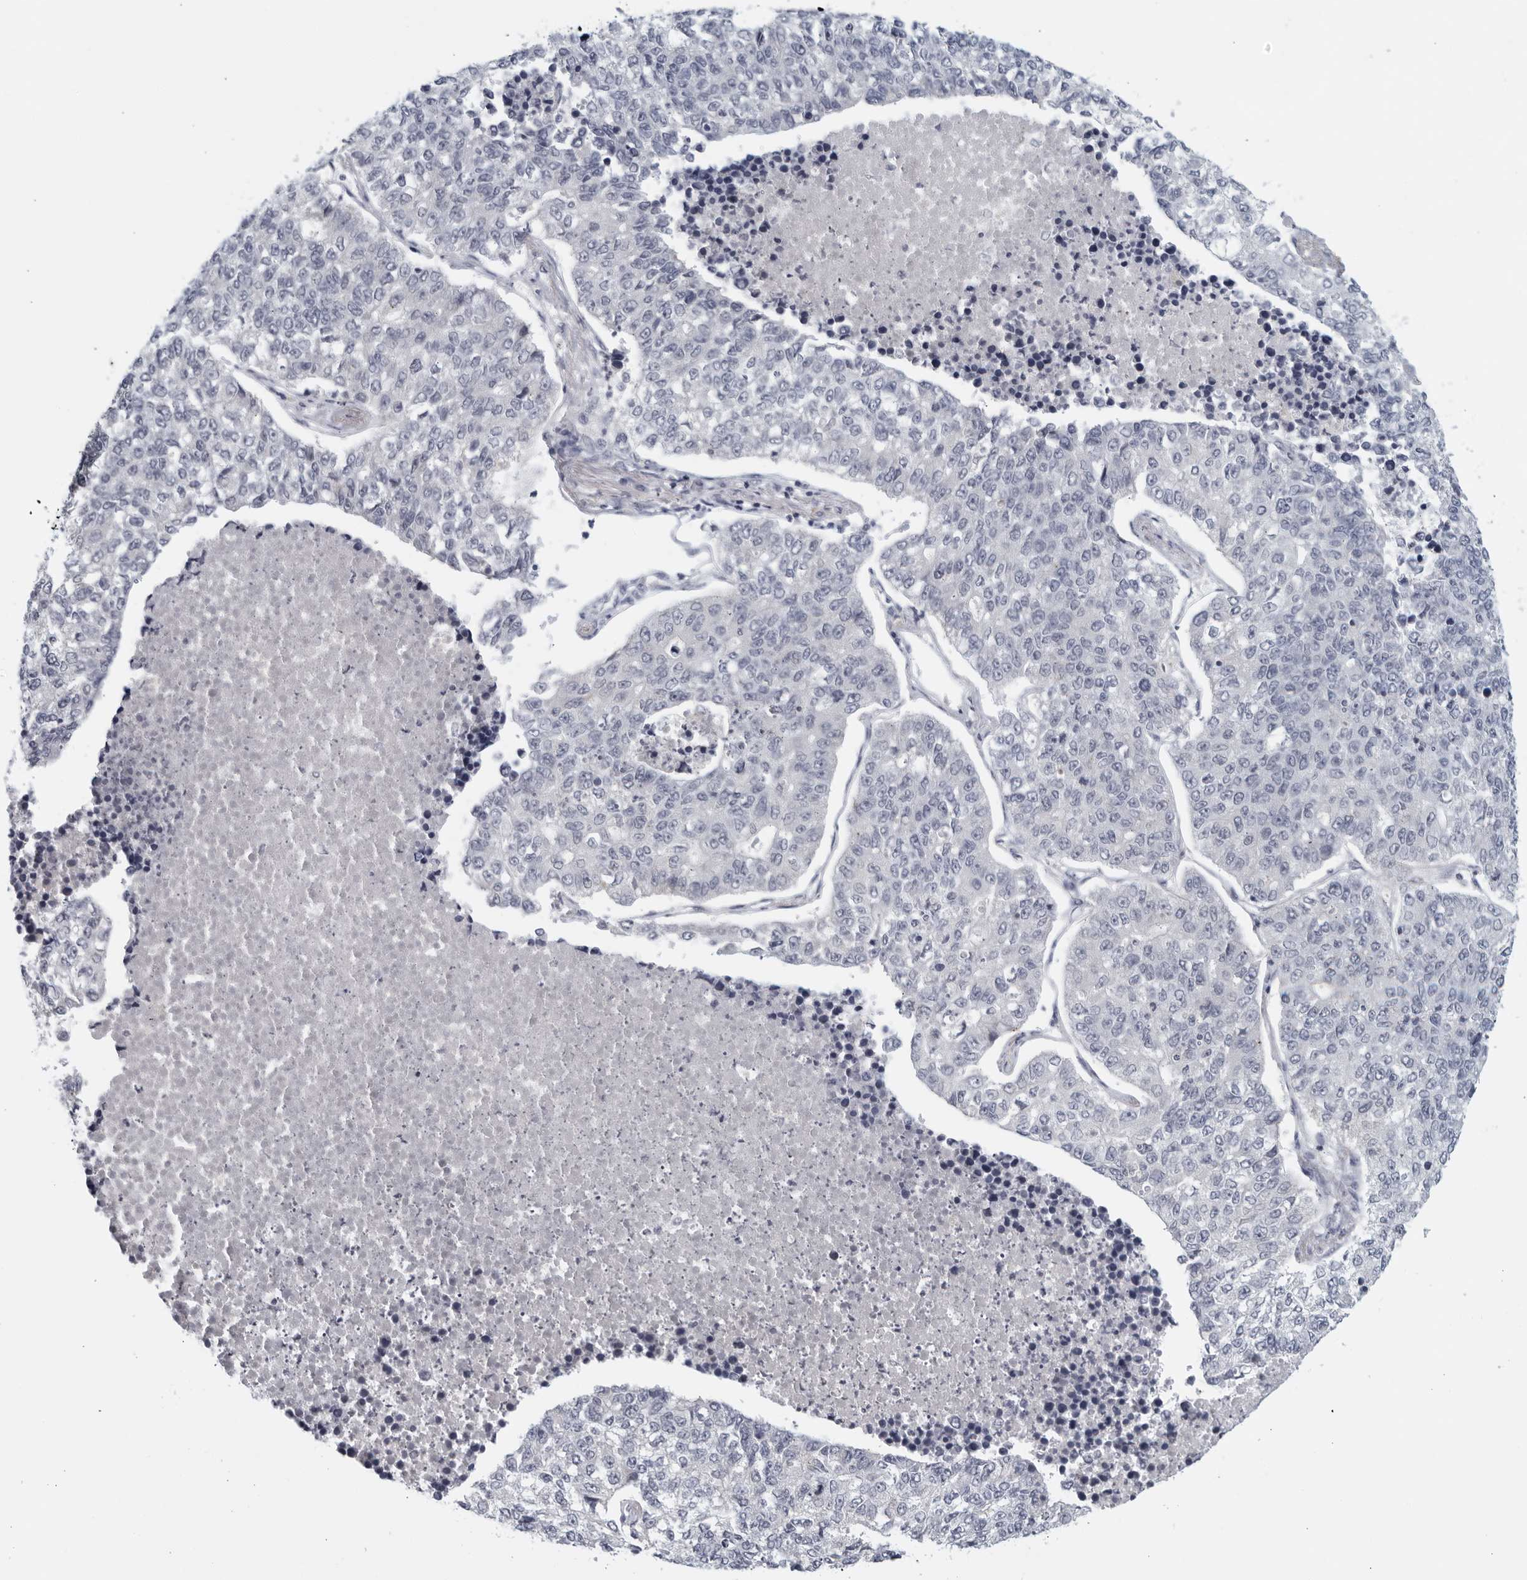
{"staining": {"intensity": "negative", "quantity": "none", "location": "none"}, "tissue": "lung cancer", "cell_type": "Tumor cells", "image_type": "cancer", "snomed": [{"axis": "morphology", "description": "Adenocarcinoma, NOS"}, {"axis": "topography", "description": "Lung"}], "caption": "Immunohistochemistry photomicrograph of adenocarcinoma (lung) stained for a protein (brown), which reveals no expression in tumor cells.", "gene": "MATN1", "patient": {"sex": "male", "age": 49}}